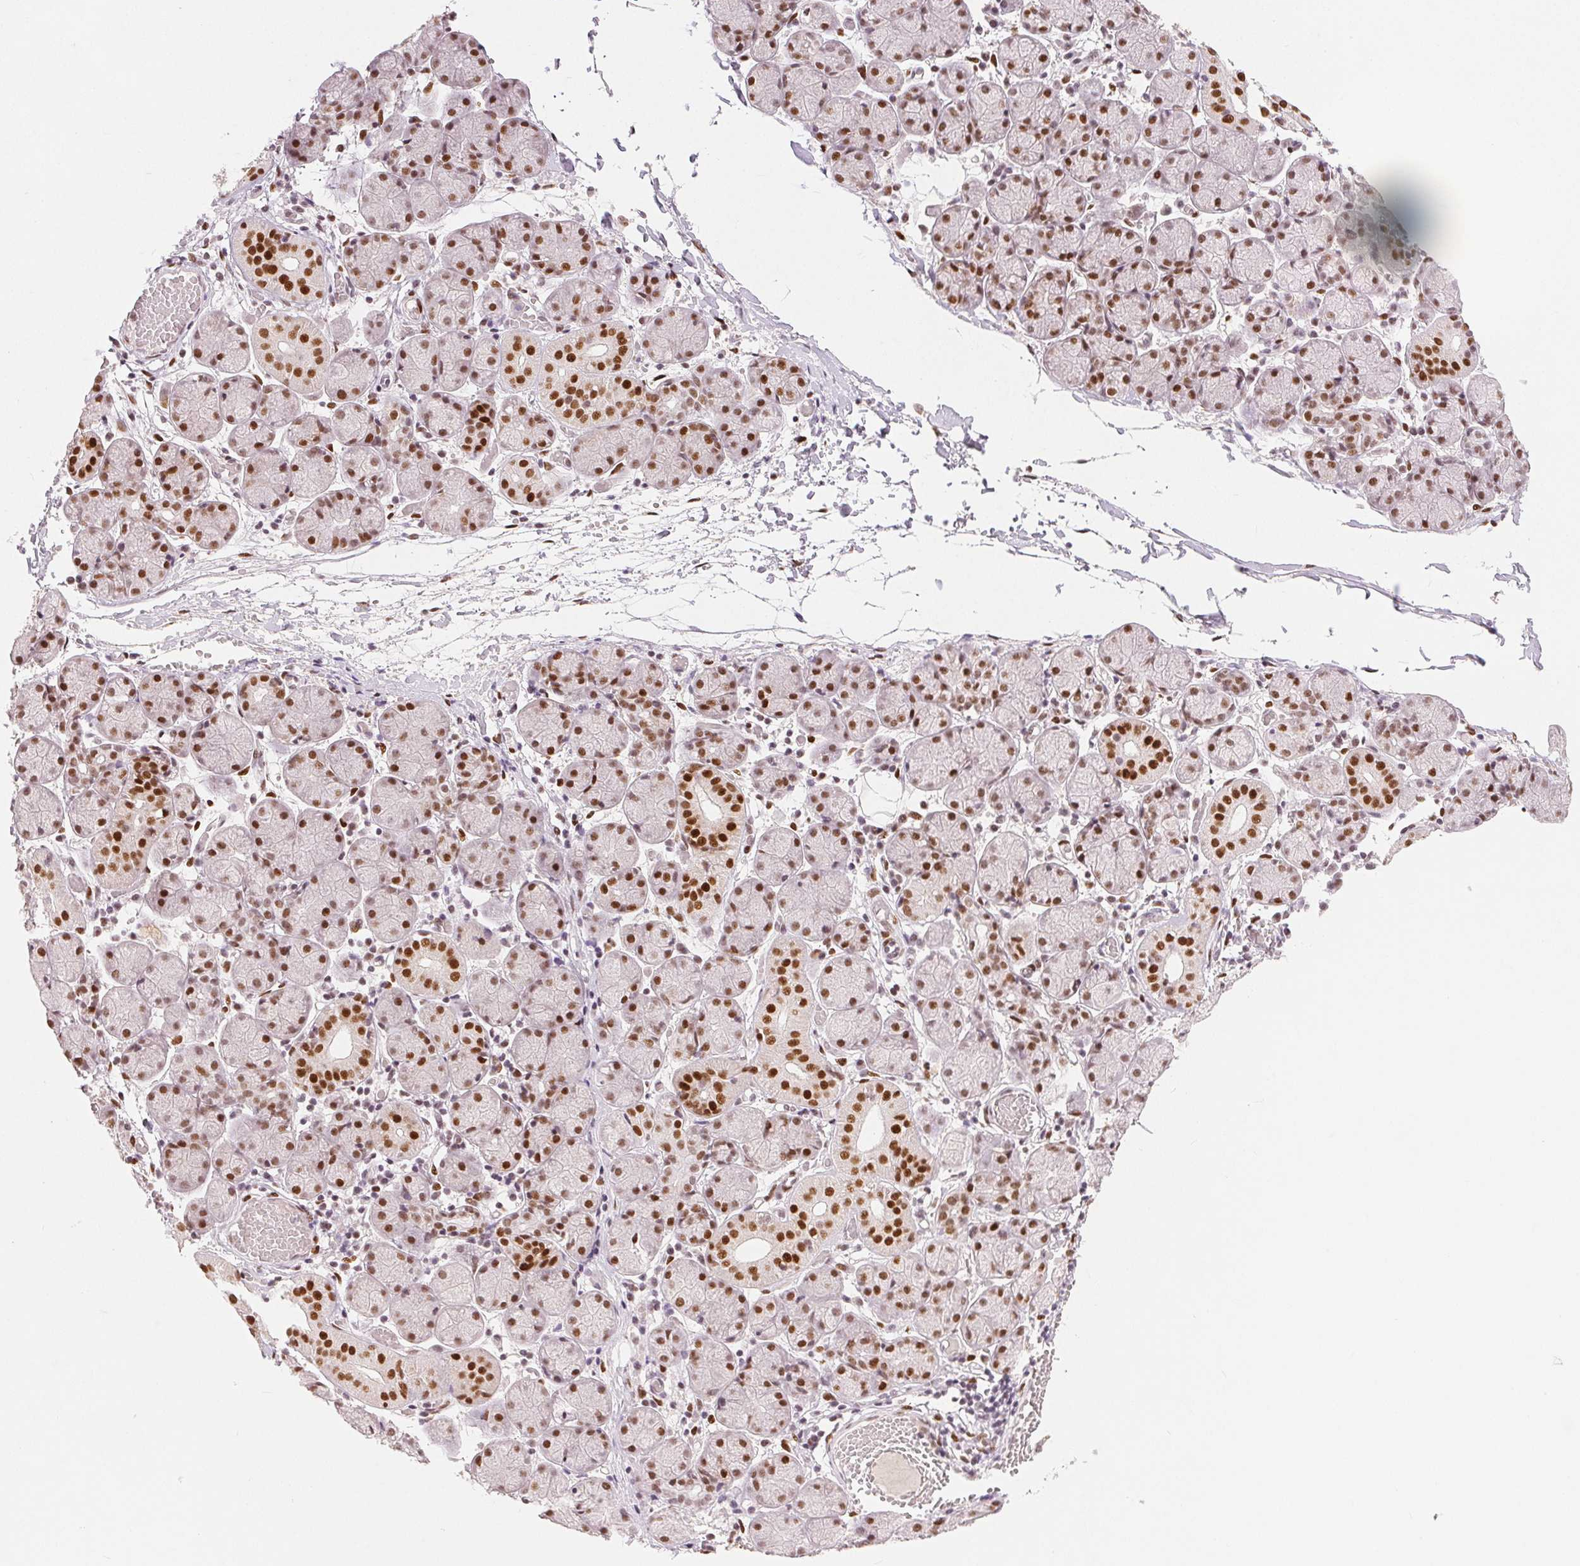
{"staining": {"intensity": "strong", "quantity": ">75%", "location": "nuclear"}, "tissue": "salivary gland", "cell_type": "Glandular cells", "image_type": "normal", "snomed": [{"axis": "morphology", "description": "Normal tissue, NOS"}, {"axis": "topography", "description": "Salivary gland"}], "caption": "High-magnification brightfield microscopy of normal salivary gland stained with DAB (brown) and counterstained with hematoxylin (blue). glandular cells exhibit strong nuclear expression is identified in about>75% of cells.", "gene": "ZNF703", "patient": {"sex": "female", "age": 24}}